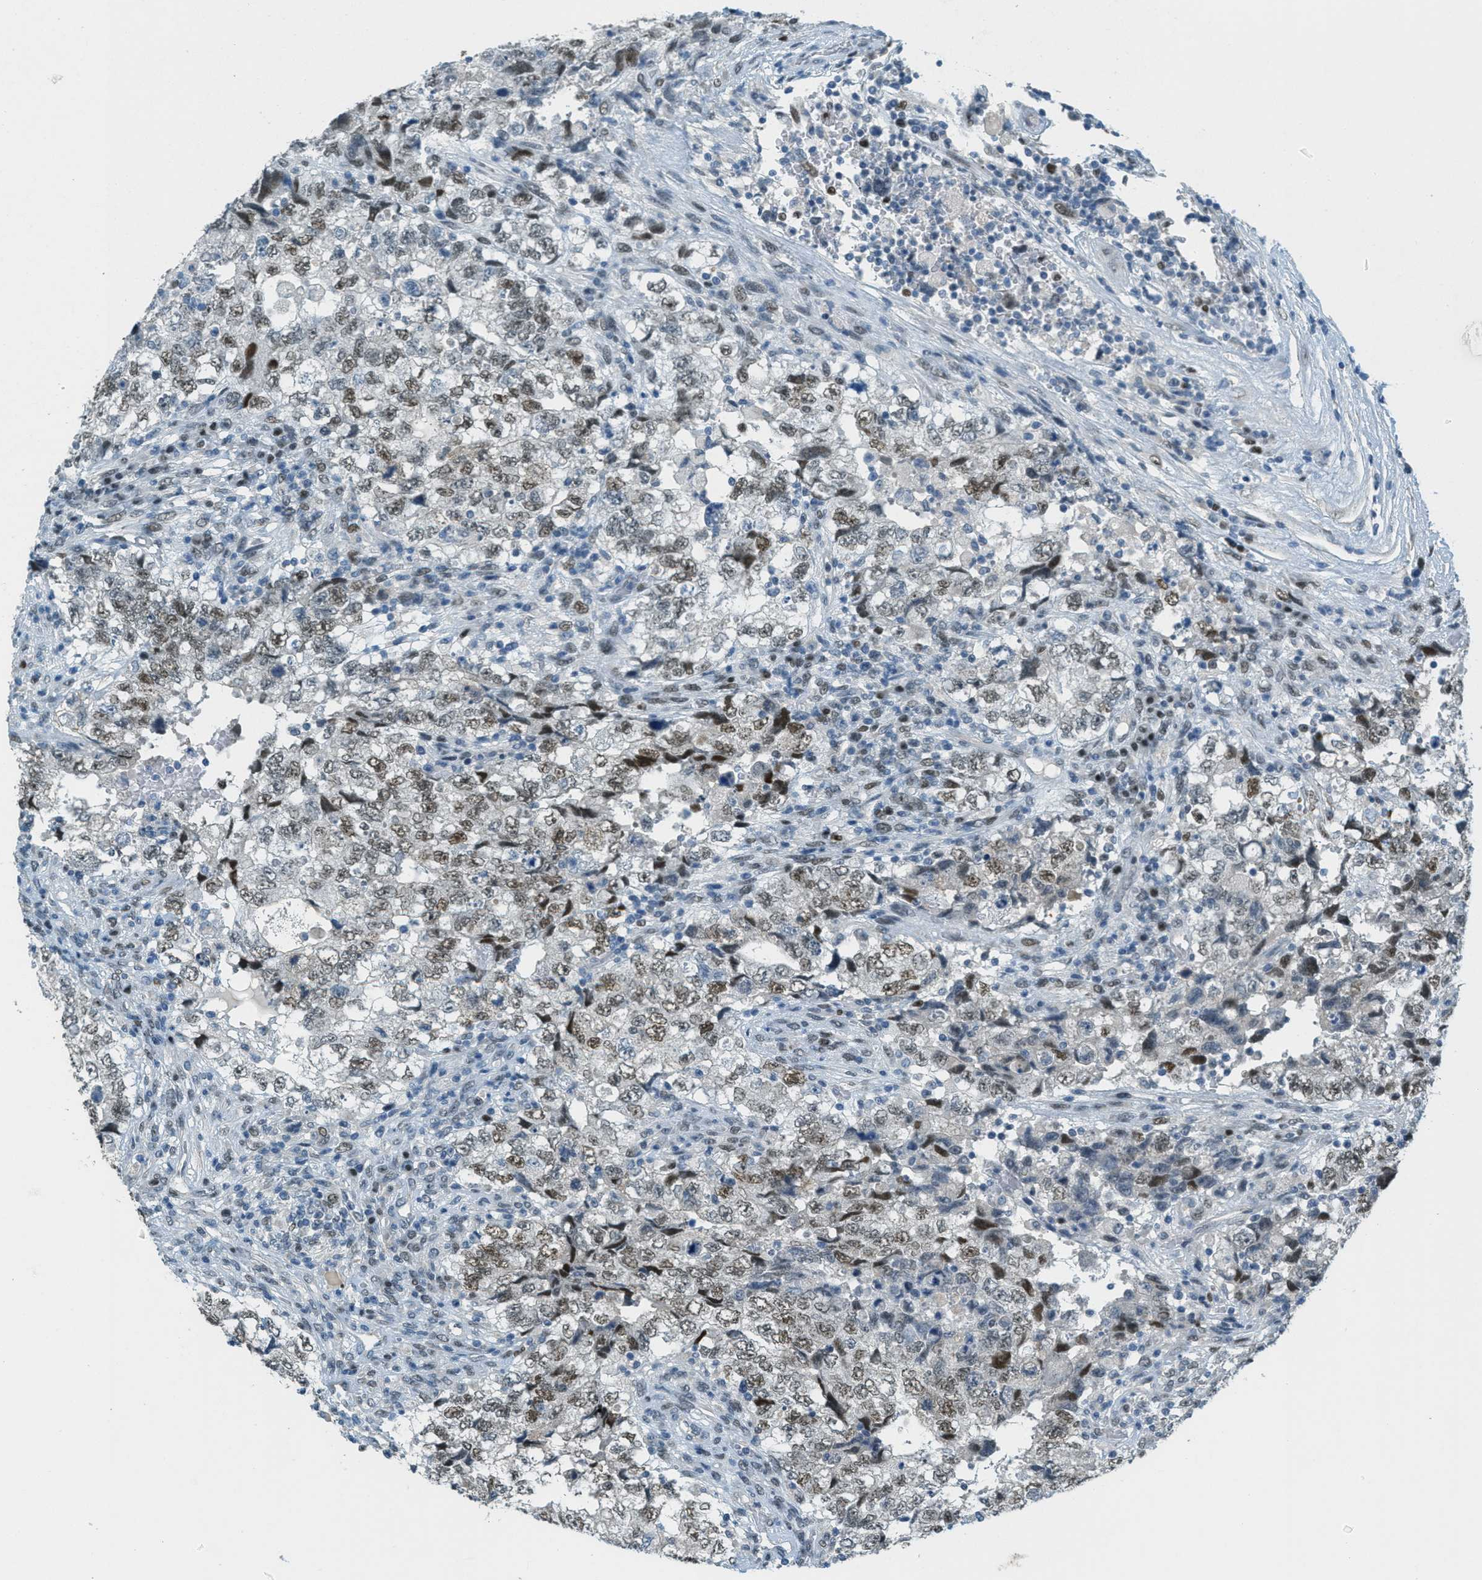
{"staining": {"intensity": "moderate", "quantity": ">75%", "location": "nuclear"}, "tissue": "testis cancer", "cell_type": "Tumor cells", "image_type": "cancer", "snomed": [{"axis": "morphology", "description": "Carcinoma, Embryonal, NOS"}, {"axis": "topography", "description": "Testis"}], "caption": "An image of testis cancer stained for a protein reveals moderate nuclear brown staining in tumor cells.", "gene": "TCF3", "patient": {"sex": "male", "age": 36}}